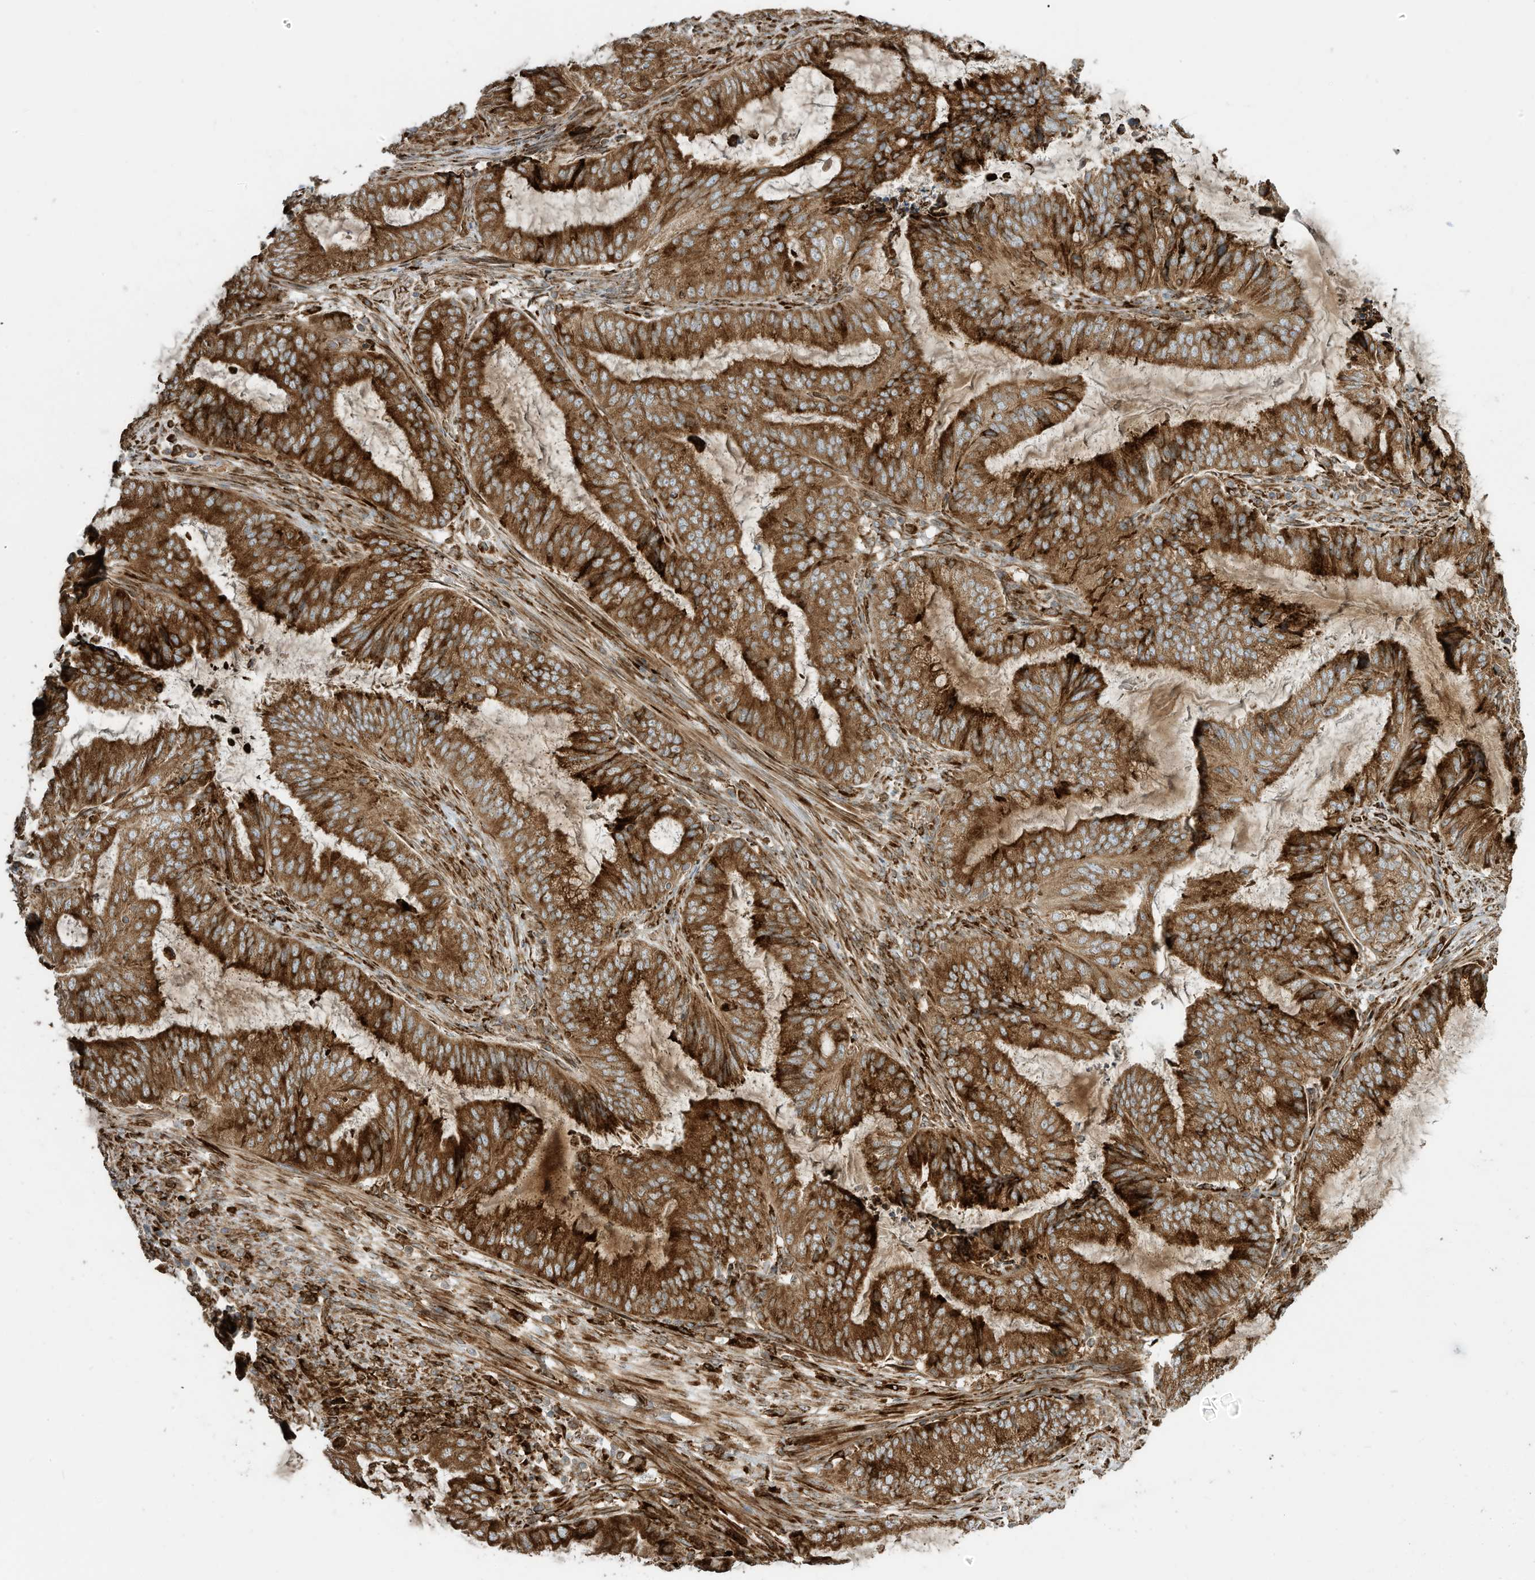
{"staining": {"intensity": "strong", "quantity": ">75%", "location": "cytoplasmic/membranous"}, "tissue": "endometrial cancer", "cell_type": "Tumor cells", "image_type": "cancer", "snomed": [{"axis": "morphology", "description": "Adenocarcinoma, NOS"}, {"axis": "topography", "description": "Endometrium"}], "caption": "Protein expression analysis of human endometrial cancer reveals strong cytoplasmic/membranous staining in approximately >75% of tumor cells.", "gene": "TRNAU1AP", "patient": {"sex": "female", "age": 51}}